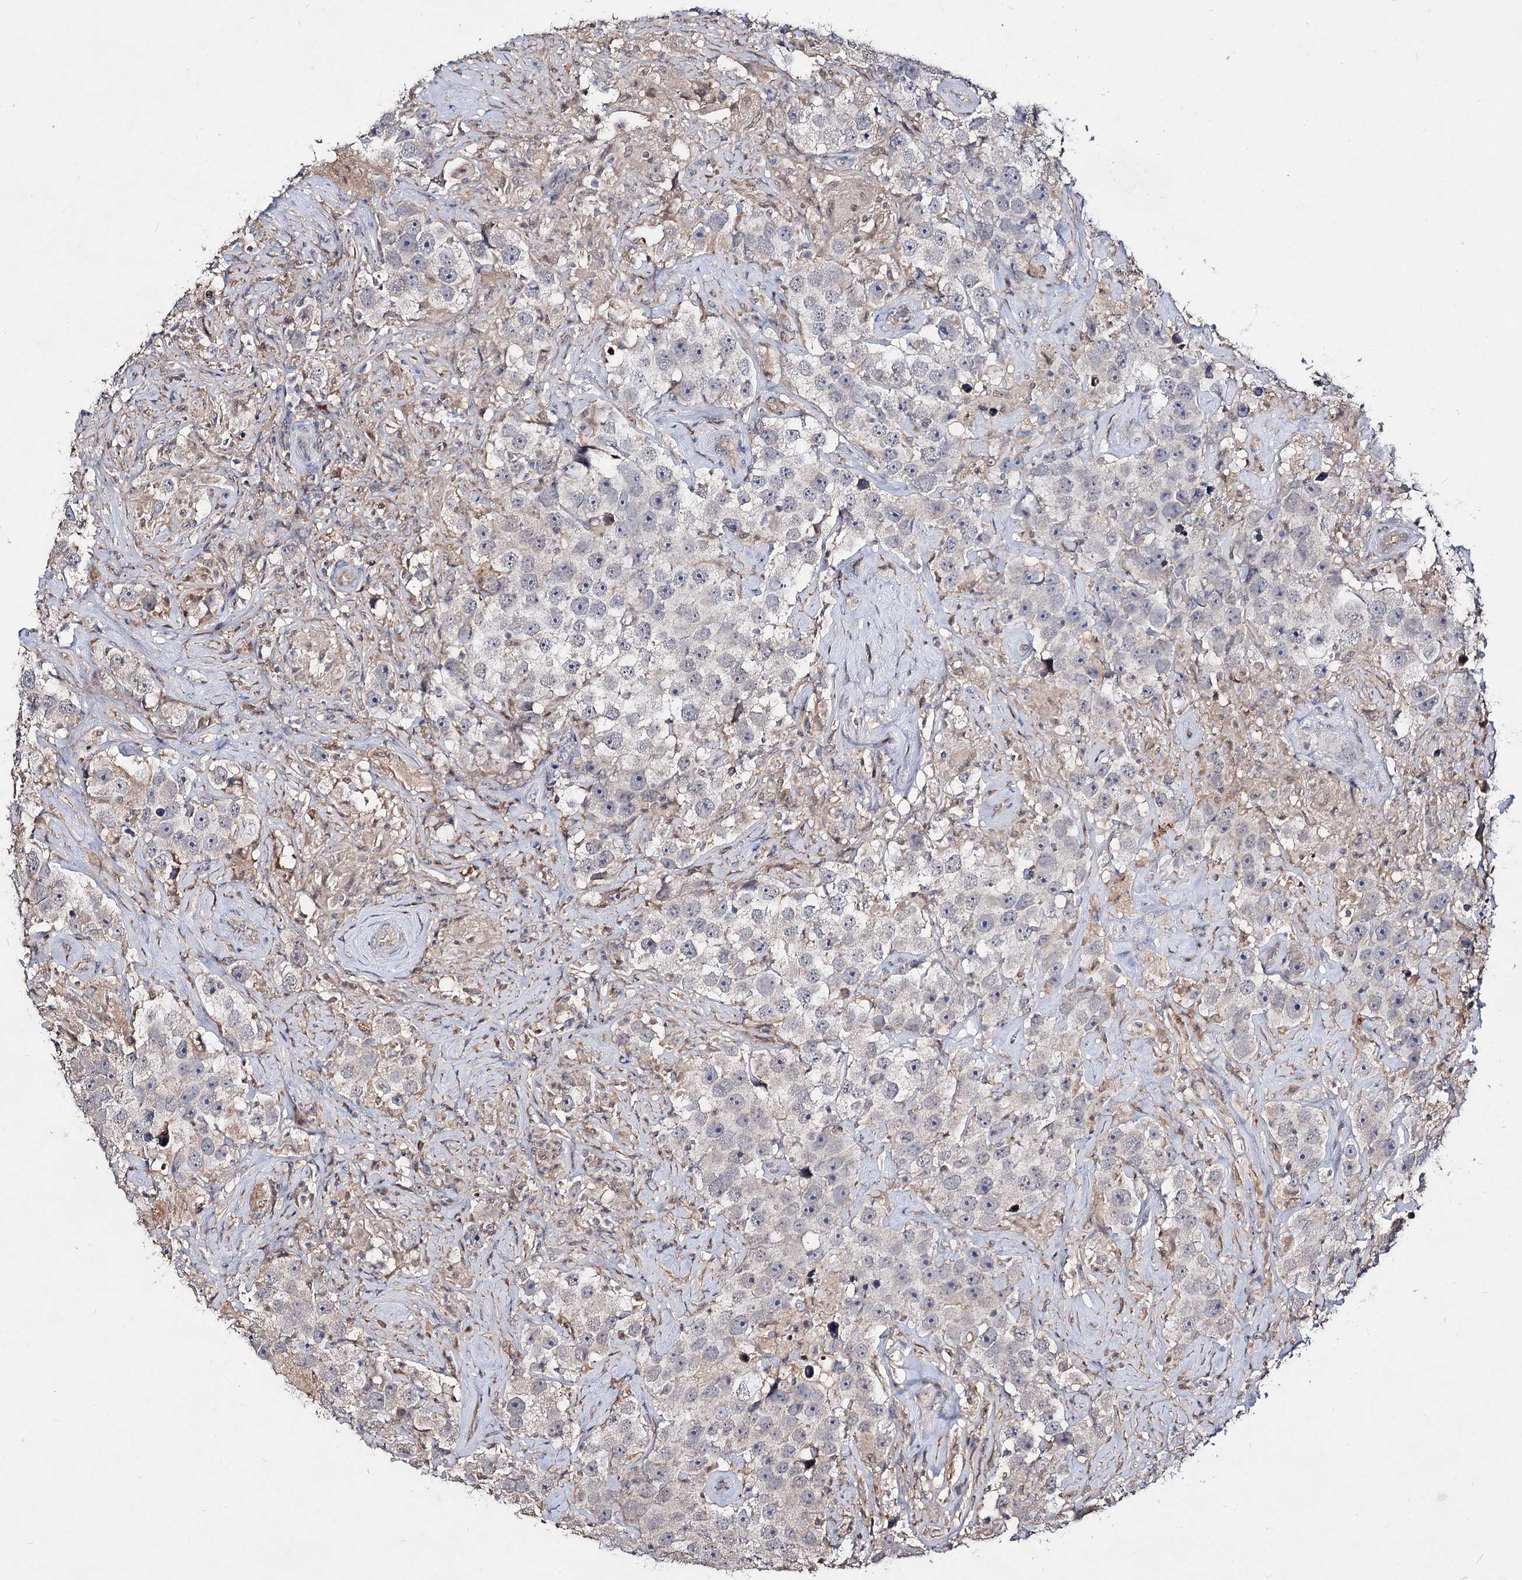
{"staining": {"intensity": "negative", "quantity": "none", "location": "none"}, "tissue": "testis cancer", "cell_type": "Tumor cells", "image_type": "cancer", "snomed": [{"axis": "morphology", "description": "Seminoma, NOS"}, {"axis": "topography", "description": "Testis"}], "caption": "Immunohistochemistry micrograph of neoplastic tissue: testis seminoma stained with DAB (3,3'-diaminobenzidine) exhibits no significant protein staining in tumor cells.", "gene": "ACTR6", "patient": {"sex": "male", "age": 49}}